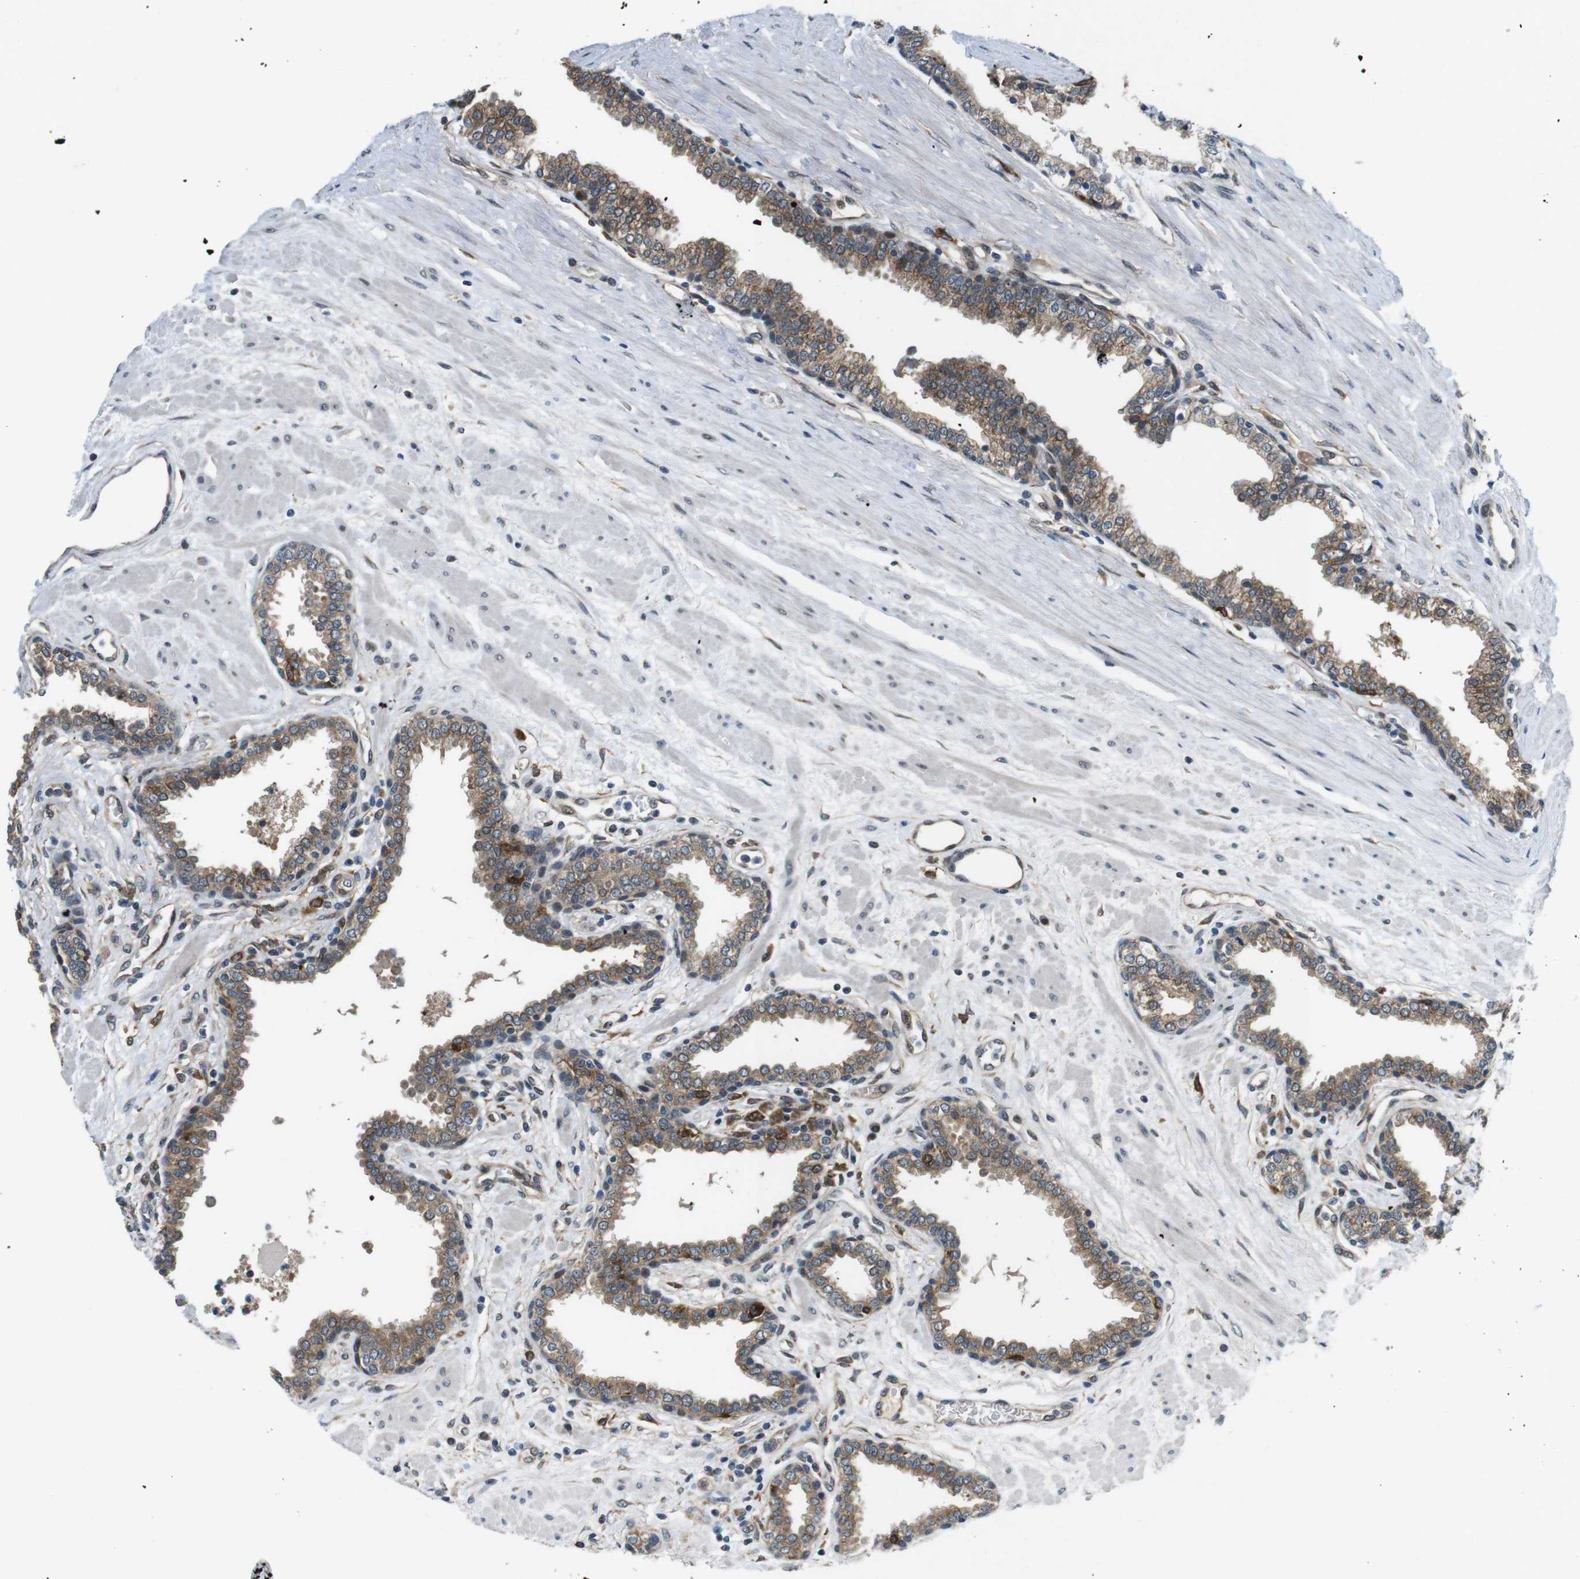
{"staining": {"intensity": "moderate", "quantity": ">75%", "location": "cytoplasmic/membranous"}, "tissue": "prostate", "cell_type": "Glandular cells", "image_type": "normal", "snomed": [{"axis": "morphology", "description": "Normal tissue, NOS"}, {"axis": "topography", "description": "Prostate"}], "caption": "The photomicrograph demonstrates immunohistochemical staining of unremarkable prostate. There is moderate cytoplasmic/membranous expression is seen in approximately >75% of glandular cells.", "gene": "PALD1", "patient": {"sex": "male", "age": 51}}